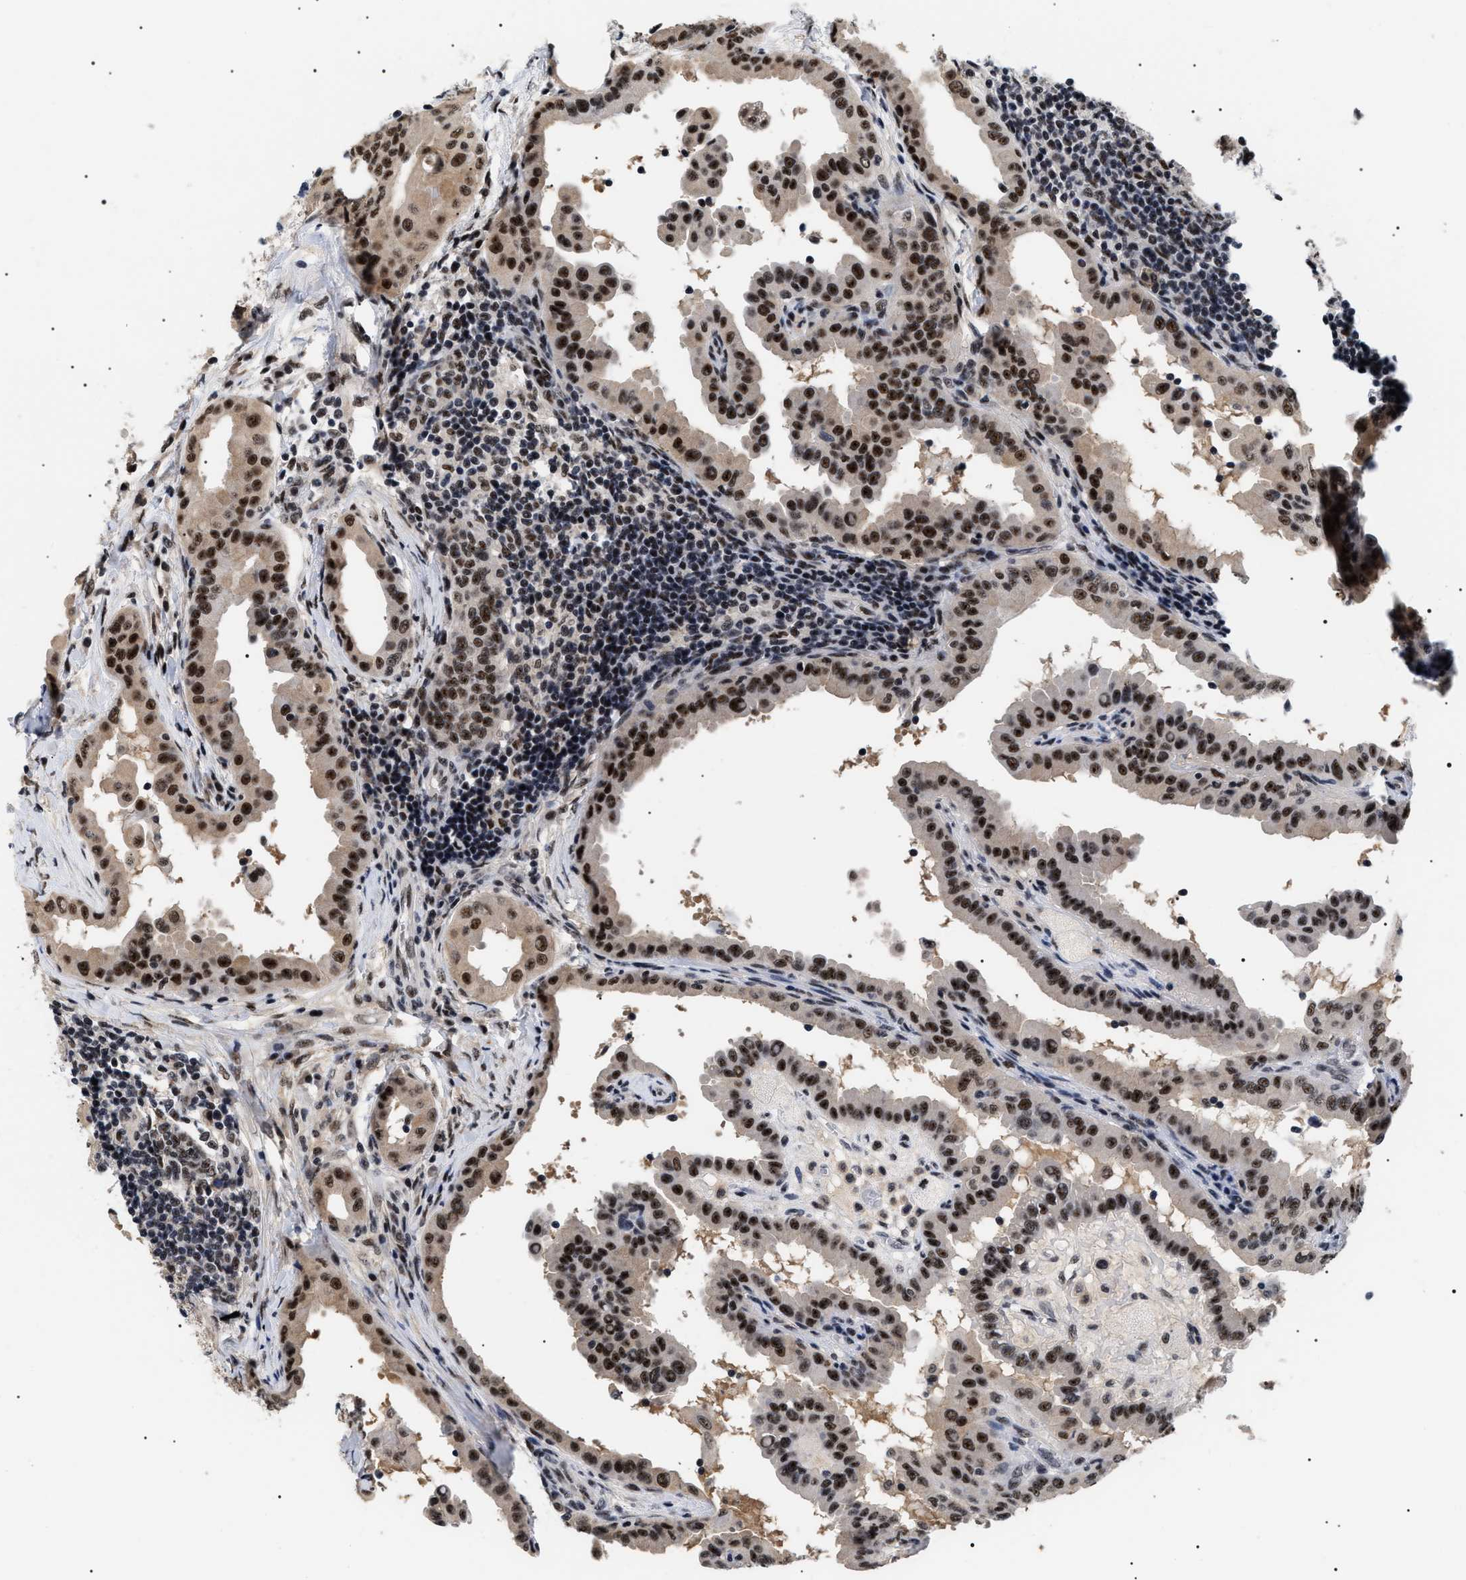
{"staining": {"intensity": "strong", "quantity": "25%-75%", "location": "nuclear"}, "tissue": "thyroid cancer", "cell_type": "Tumor cells", "image_type": "cancer", "snomed": [{"axis": "morphology", "description": "Papillary adenocarcinoma, NOS"}, {"axis": "topography", "description": "Thyroid gland"}], "caption": "Papillary adenocarcinoma (thyroid) stained for a protein (brown) exhibits strong nuclear positive staining in about 25%-75% of tumor cells.", "gene": "CAAP1", "patient": {"sex": "male", "age": 33}}